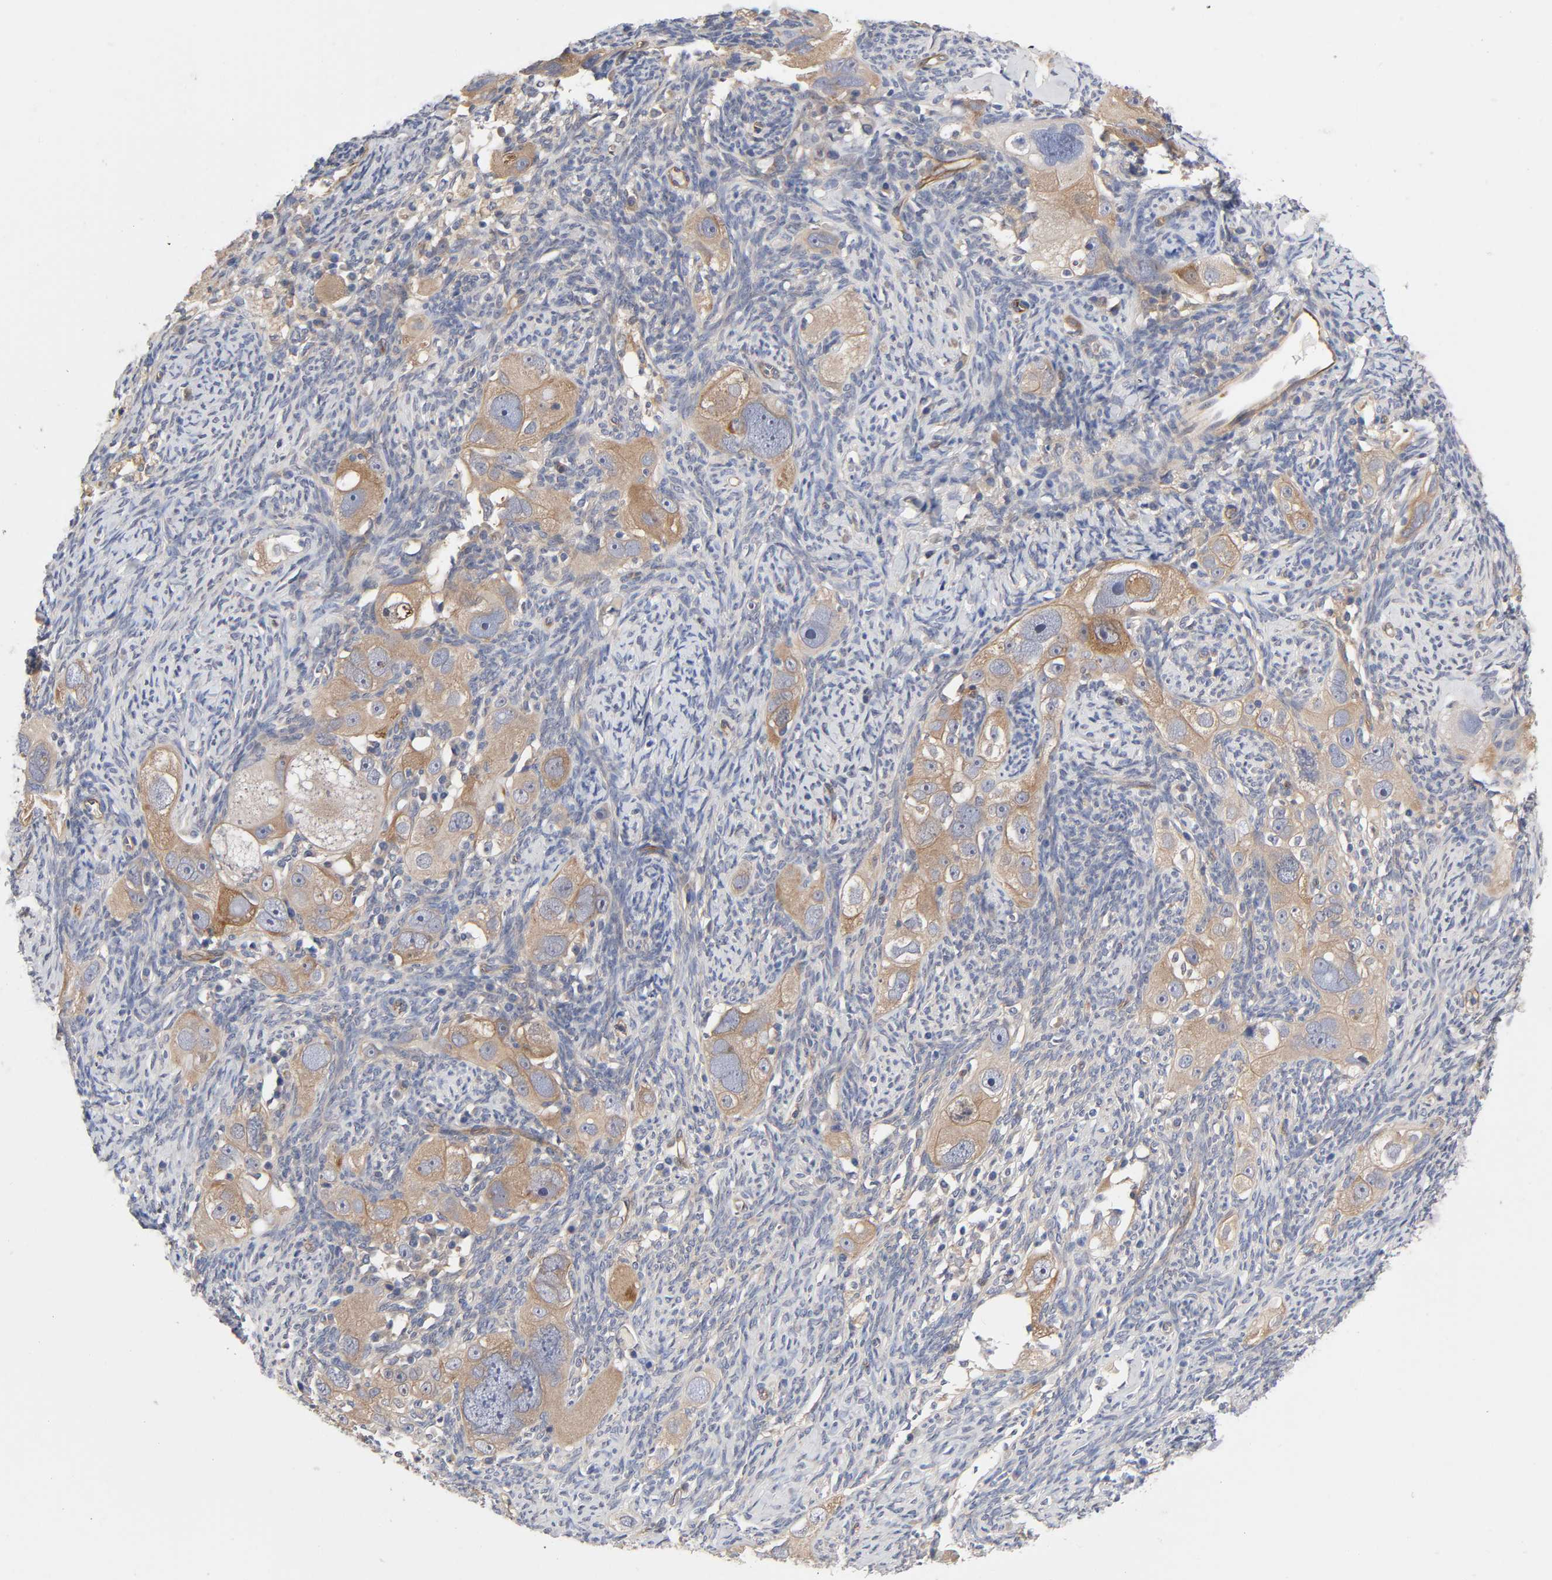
{"staining": {"intensity": "moderate", "quantity": ">75%", "location": "cytoplasmic/membranous"}, "tissue": "ovarian cancer", "cell_type": "Tumor cells", "image_type": "cancer", "snomed": [{"axis": "morphology", "description": "Normal tissue, NOS"}, {"axis": "morphology", "description": "Cystadenocarcinoma, serous, NOS"}, {"axis": "topography", "description": "Ovary"}], "caption": "Ovarian cancer stained with a protein marker exhibits moderate staining in tumor cells.", "gene": "RAB13", "patient": {"sex": "female", "age": 62}}